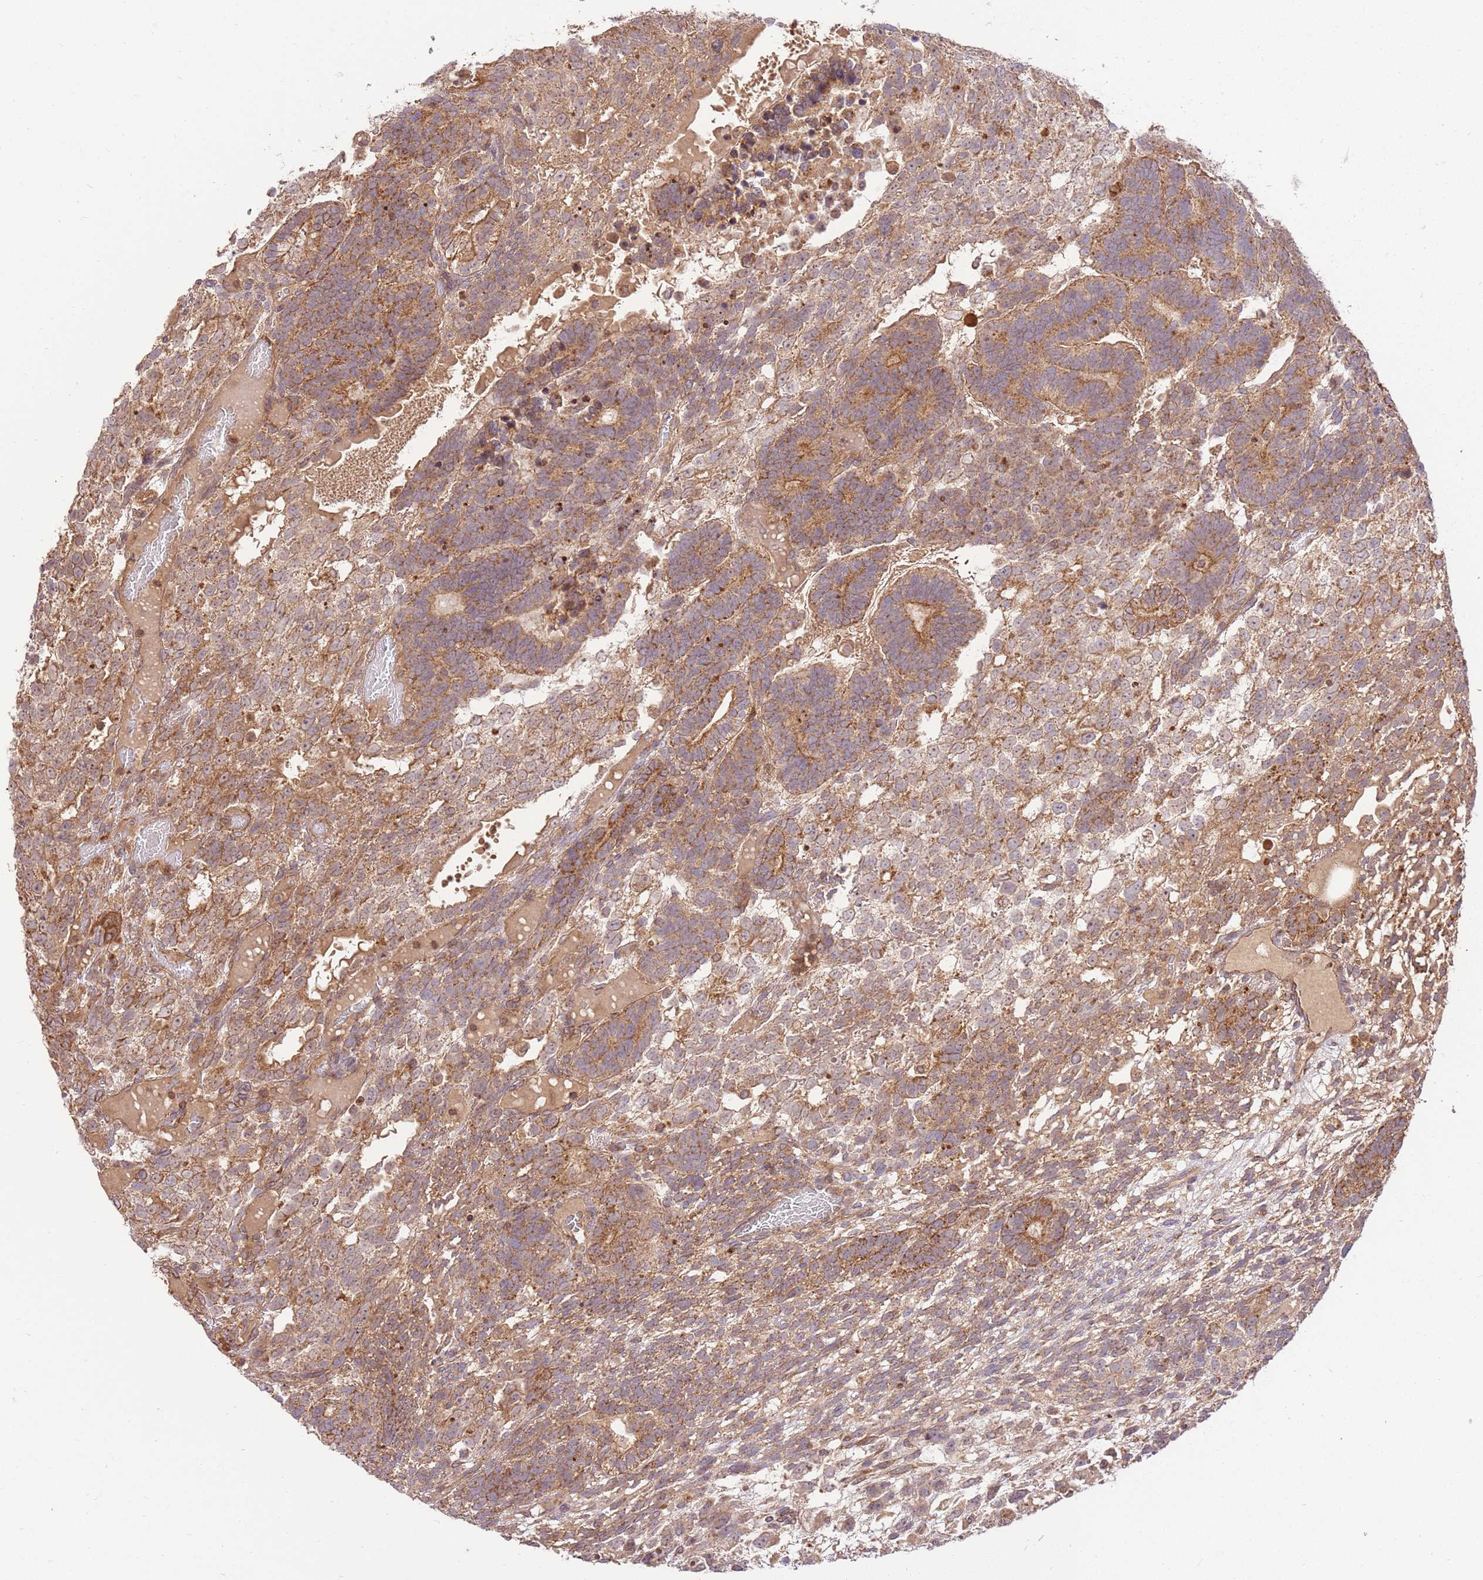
{"staining": {"intensity": "moderate", "quantity": ">75%", "location": "cytoplasmic/membranous"}, "tissue": "testis cancer", "cell_type": "Tumor cells", "image_type": "cancer", "snomed": [{"axis": "morphology", "description": "Carcinoma, Embryonal, NOS"}, {"axis": "topography", "description": "Testis"}], "caption": "A medium amount of moderate cytoplasmic/membranous staining is identified in about >75% of tumor cells in testis cancer (embryonal carcinoma) tissue.", "gene": "SPATA2L", "patient": {"sex": "male", "age": 23}}